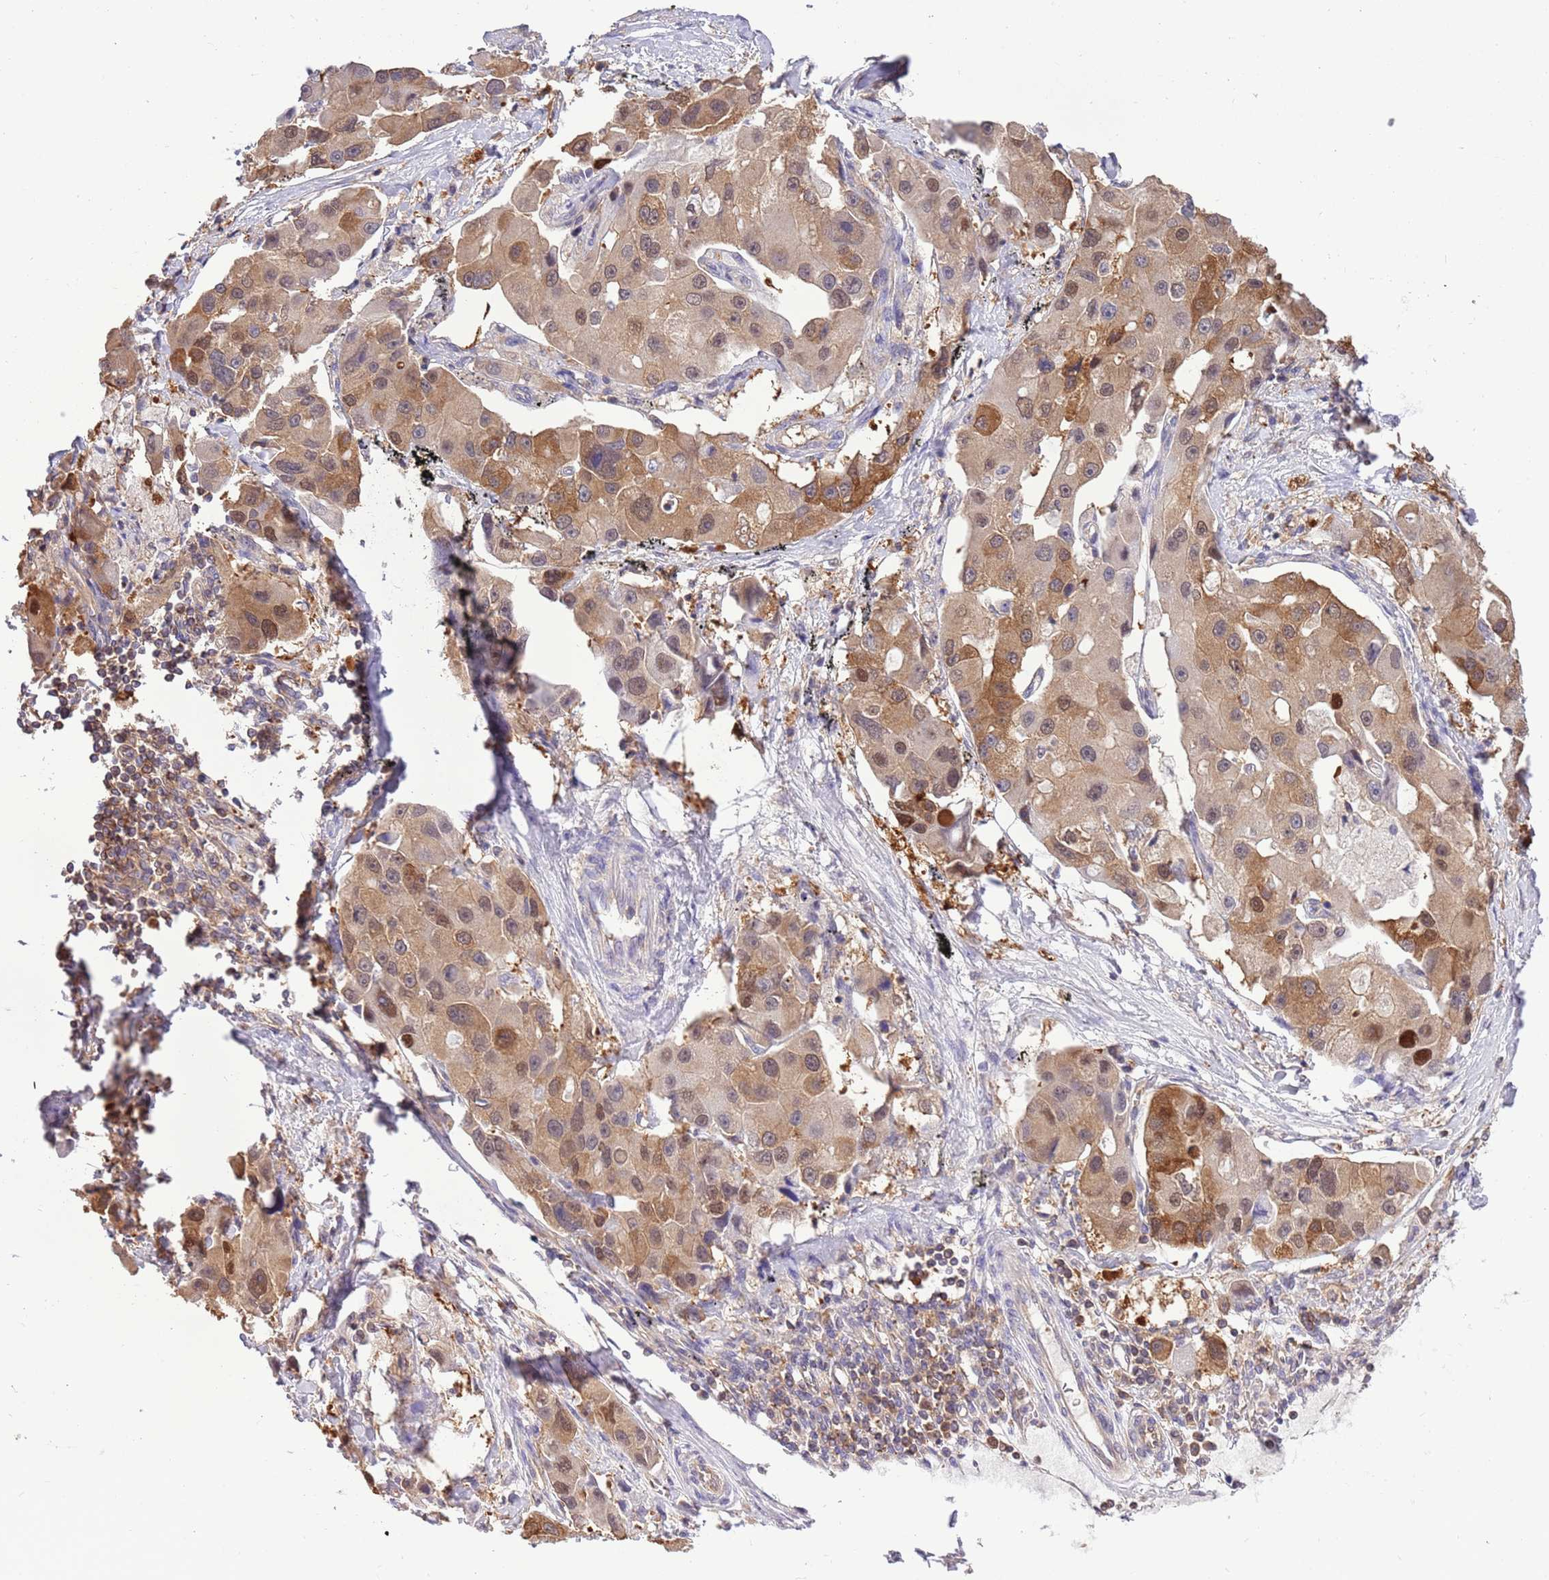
{"staining": {"intensity": "moderate", "quantity": ">75%", "location": "cytoplasmic/membranous,nuclear"}, "tissue": "lung cancer", "cell_type": "Tumor cells", "image_type": "cancer", "snomed": [{"axis": "morphology", "description": "Adenocarcinoma, NOS"}, {"axis": "topography", "description": "Lung"}], "caption": "Adenocarcinoma (lung) stained with a protein marker shows moderate staining in tumor cells.", "gene": "STIP1", "patient": {"sex": "female", "age": 54}}